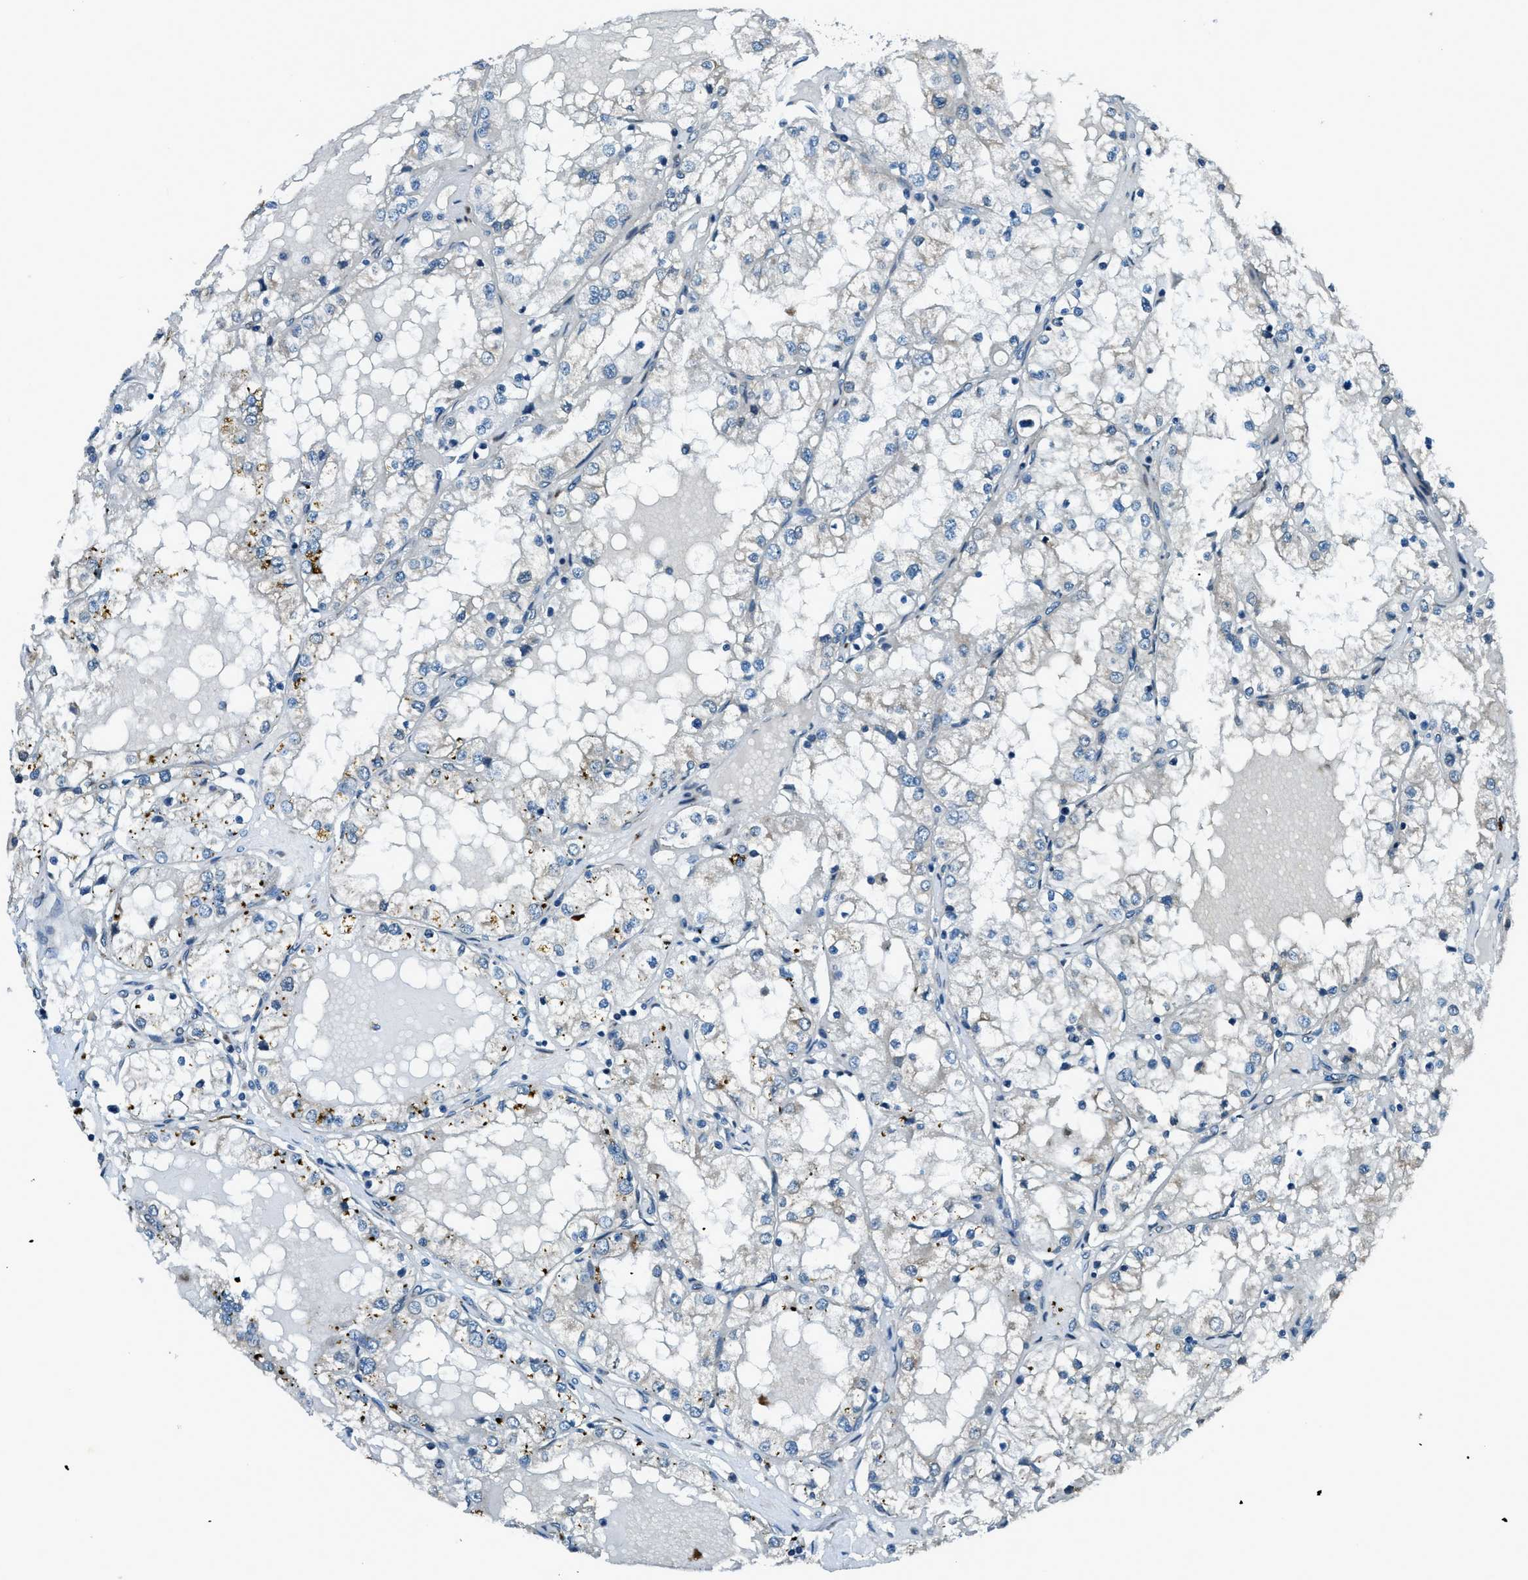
{"staining": {"intensity": "negative", "quantity": "none", "location": "none"}, "tissue": "renal cancer", "cell_type": "Tumor cells", "image_type": "cancer", "snomed": [{"axis": "morphology", "description": "Adenocarcinoma, NOS"}, {"axis": "topography", "description": "Kidney"}], "caption": "High magnification brightfield microscopy of renal adenocarcinoma stained with DAB (brown) and counterstained with hematoxylin (blue): tumor cells show no significant expression.", "gene": "GINM1", "patient": {"sex": "male", "age": 68}}